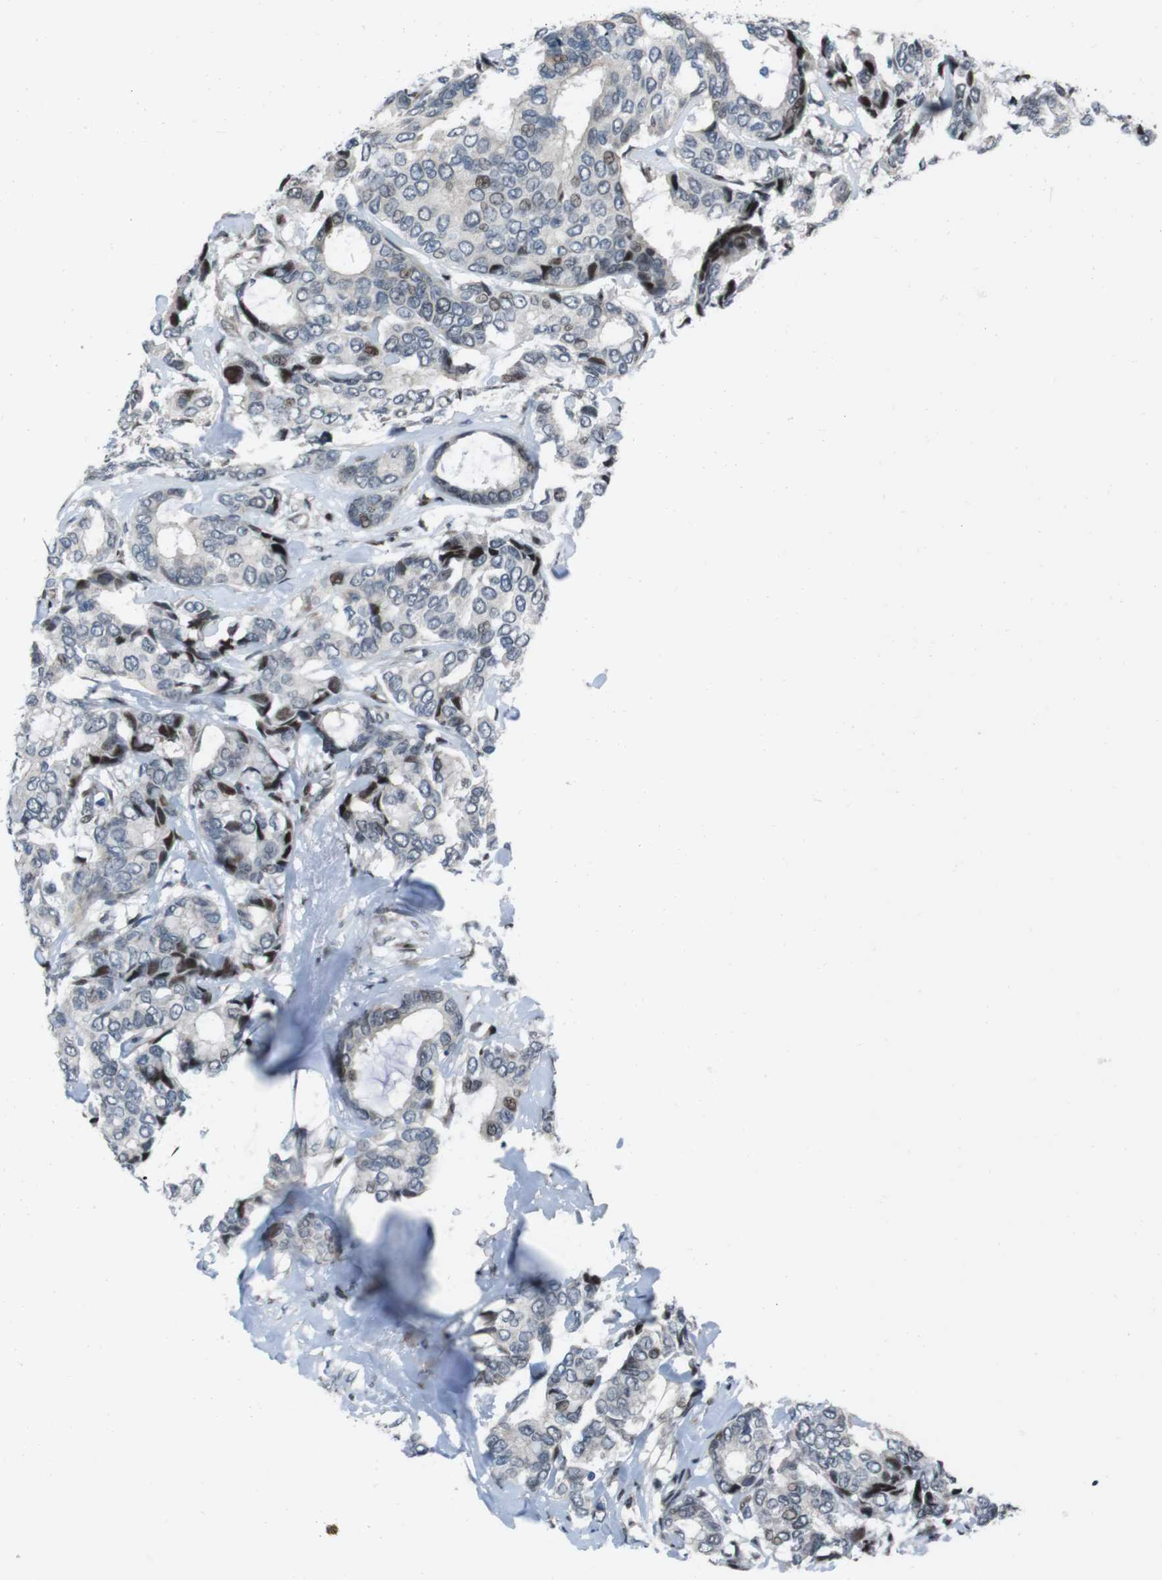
{"staining": {"intensity": "moderate", "quantity": "<25%", "location": "nuclear"}, "tissue": "breast cancer", "cell_type": "Tumor cells", "image_type": "cancer", "snomed": [{"axis": "morphology", "description": "Duct carcinoma"}, {"axis": "topography", "description": "Breast"}], "caption": "There is low levels of moderate nuclear positivity in tumor cells of breast cancer, as demonstrated by immunohistochemical staining (brown color).", "gene": "PBRM1", "patient": {"sex": "female", "age": 87}}